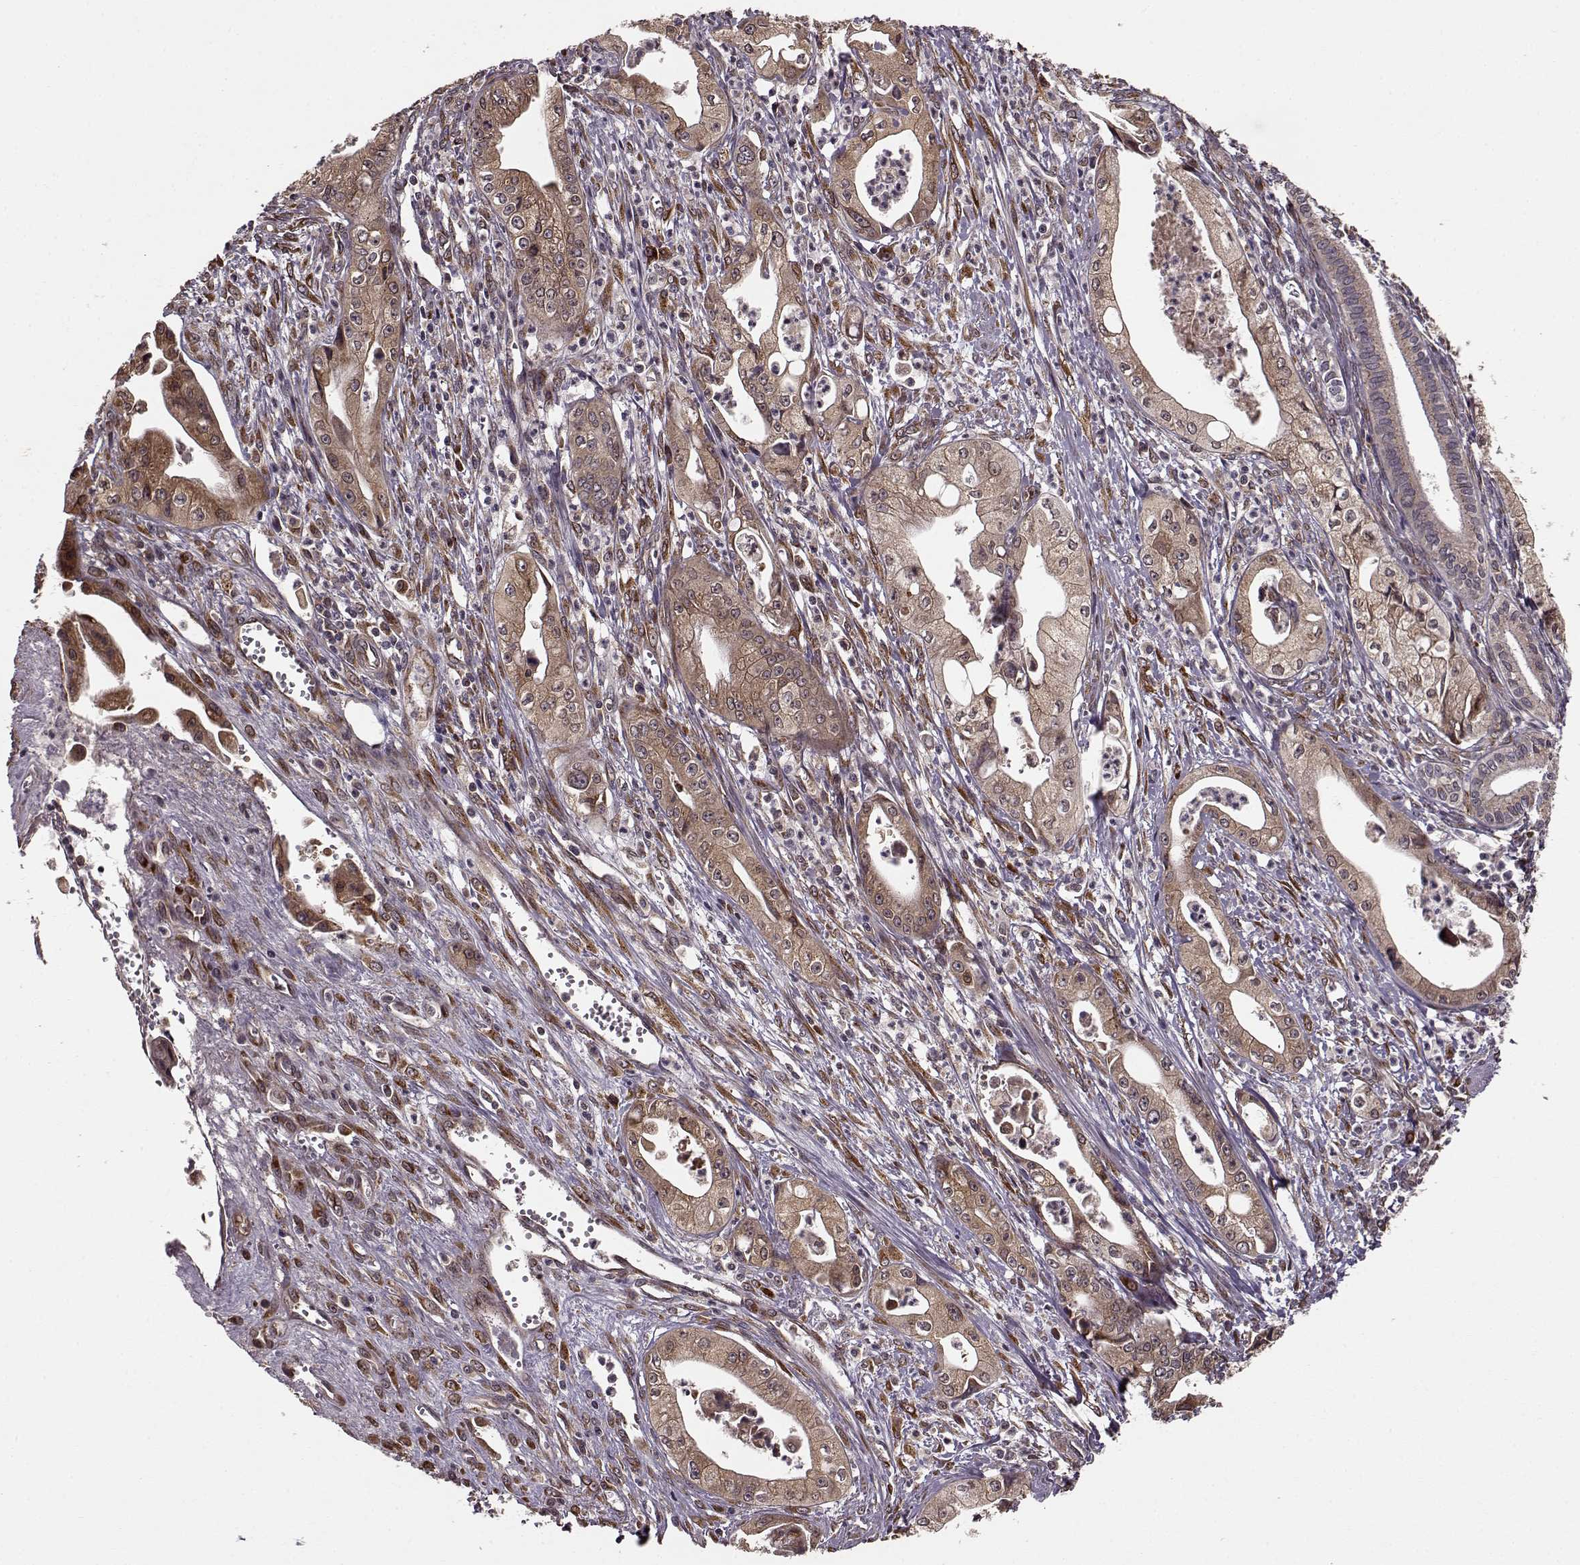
{"staining": {"intensity": "weak", "quantity": ">75%", "location": "cytoplasmic/membranous"}, "tissue": "pancreatic cancer", "cell_type": "Tumor cells", "image_type": "cancer", "snomed": [{"axis": "morphology", "description": "Adenocarcinoma, NOS"}, {"axis": "topography", "description": "Pancreas"}], "caption": "Immunohistochemical staining of pancreatic adenocarcinoma reveals low levels of weak cytoplasmic/membranous positivity in approximately >75% of tumor cells. Immunohistochemistry (ihc) stains the protein in brown and the nuclei are stained blue.", "gene": "YIPF5", "patient": {"sex": "female", "age": 65}}